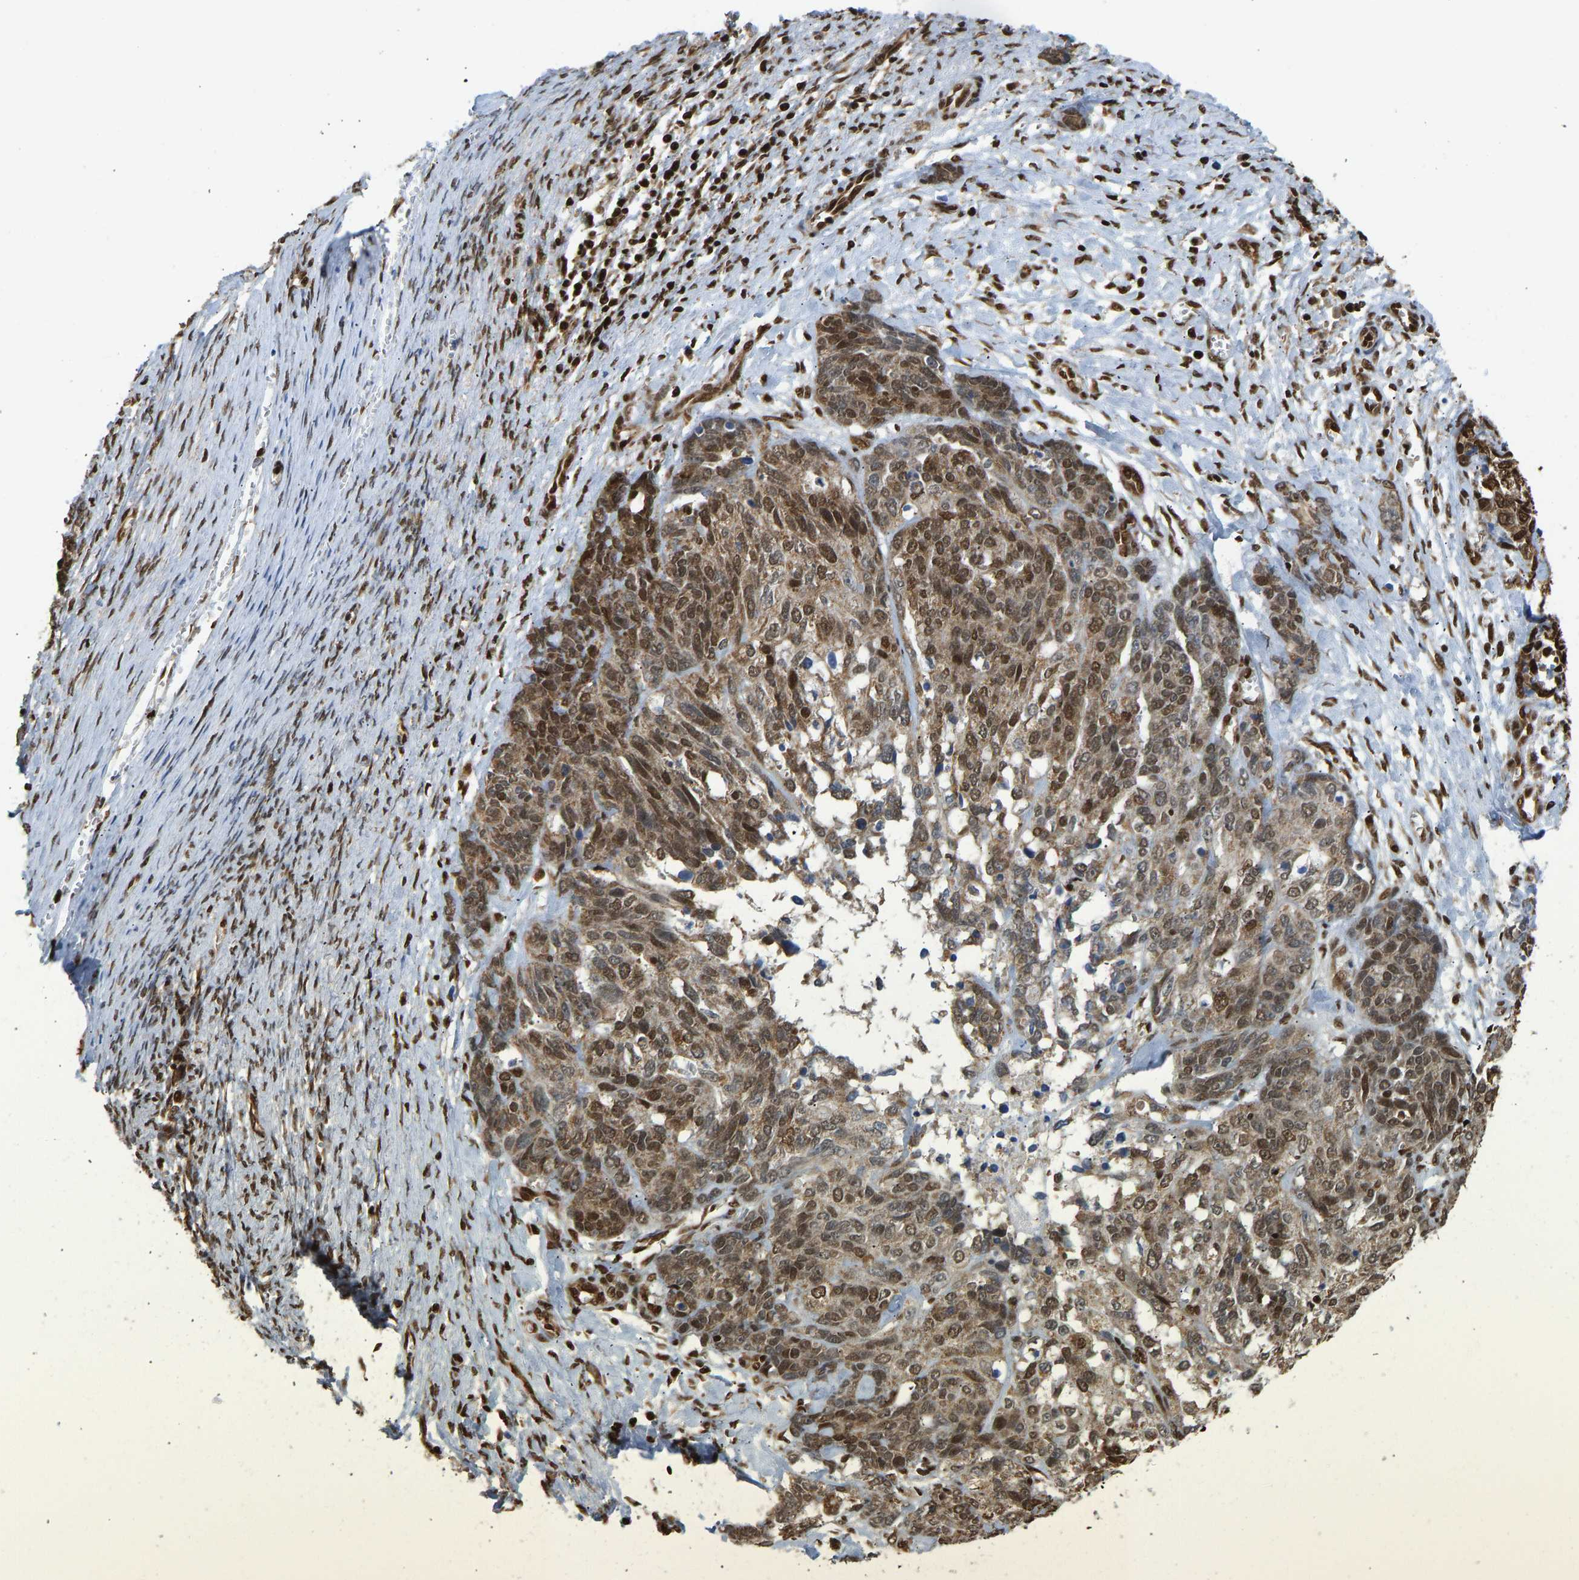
{"staining": {"intensity": "strong", "quantity": ">75%", "location": "cytoplasmic/membranous,nuclear"}, "tissue": "ovarian cancer", "cell_type": "Tumor cells", "image_type": "cancer", "snomed": [{"axis": "morphology", "description": "Cystadenocarcinoma, serous, NOS"}, {"axis": "topography", "description": "Ovary"}], "caption": "Immunohistochemistry (IHC) photomicrograph of human serous cystadenocarcinoma (ovarian) stained for a protein (brown), which demonstrates high levels of strong cytoplasmic/membranous and nuclear staining in about >75% of tumor cells.", "gene": "ZSCAN20", "patient": {"sex": "female", "age": 44}}